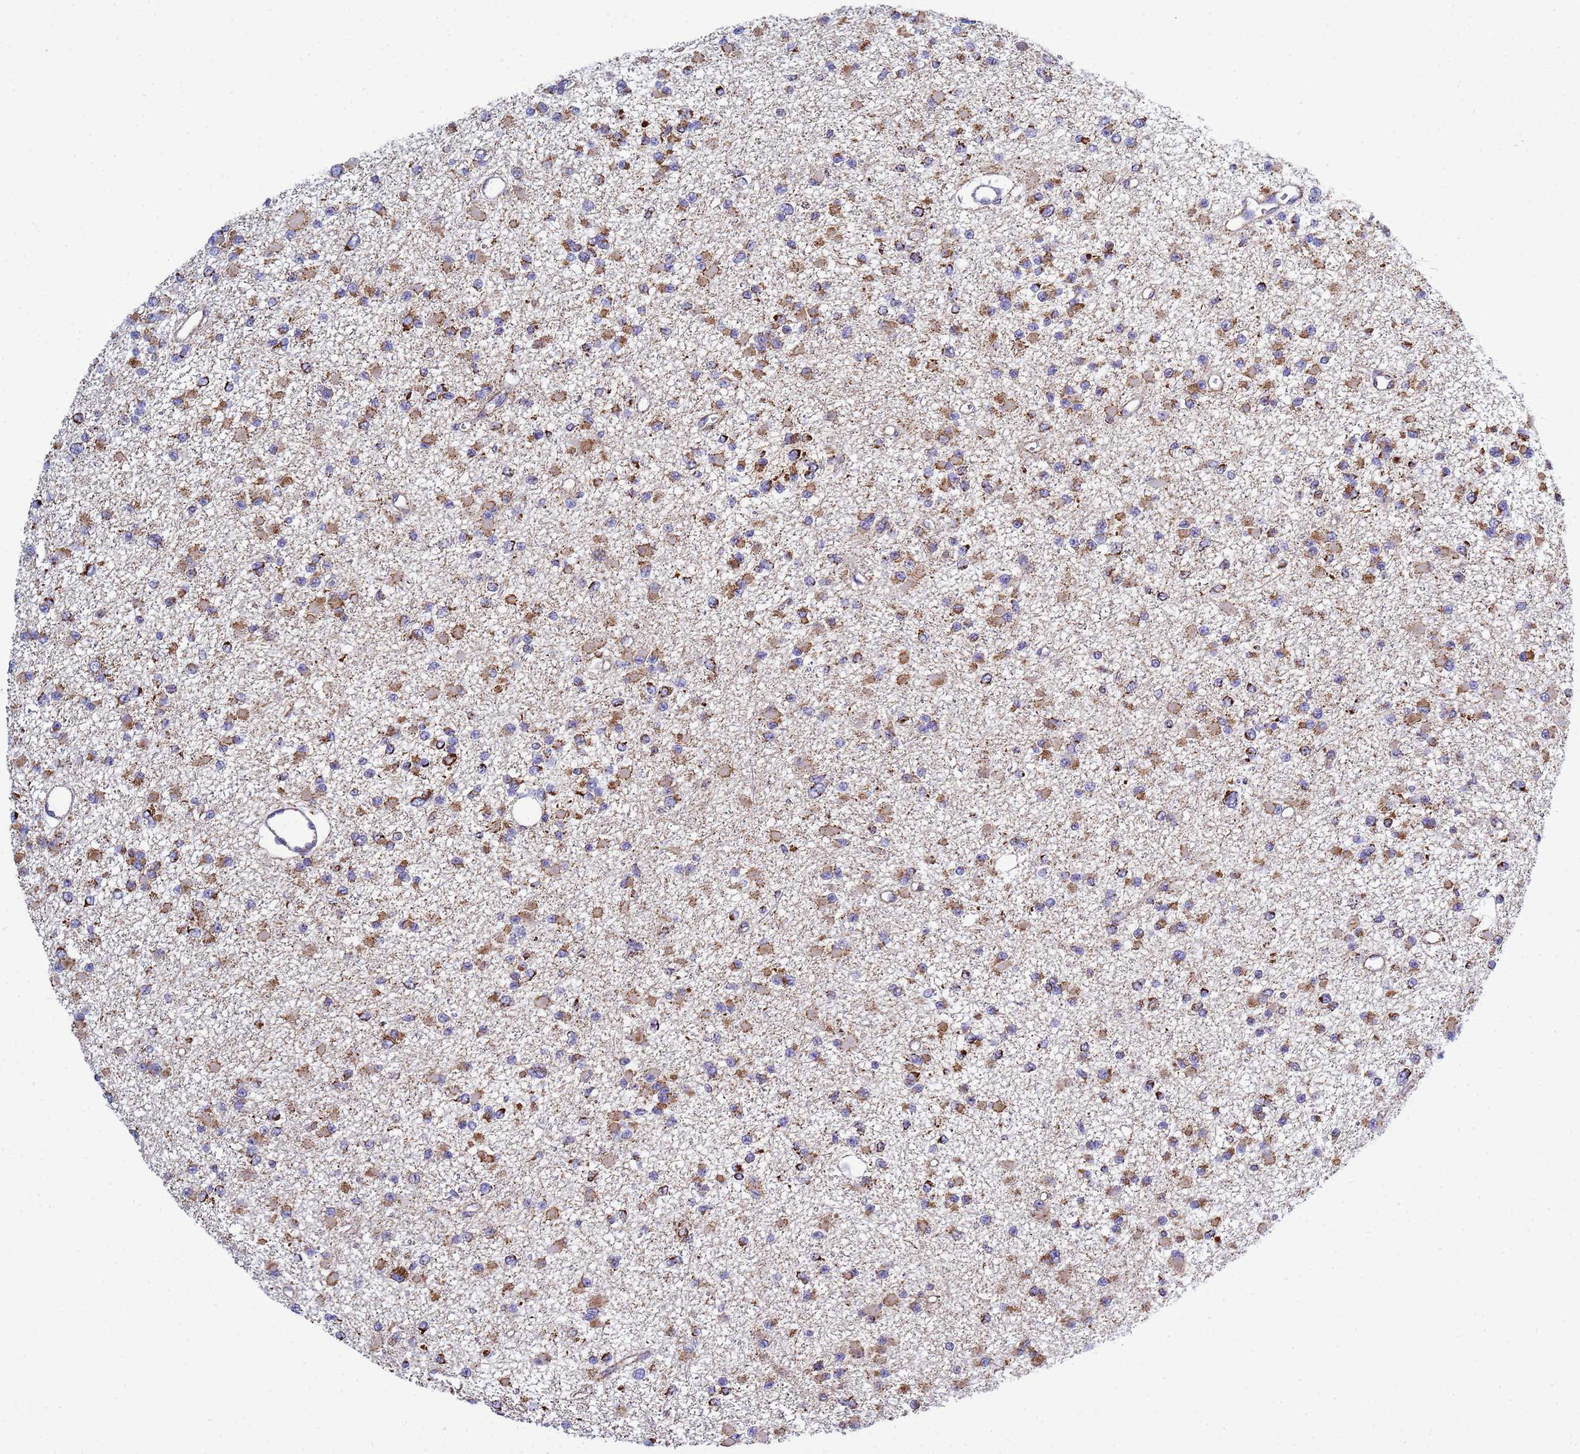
{"staining": {"intensity": "moderate", "quantity": ">75%", "location": "cytoplasmic/membranous"}, "tissue": "glioma", "cell_type": "Tumor cells", "image_type": "cancer", "snomed": [{"axis": "morphology", "description": "Glioma, malignant, Low grade"}, {"axis": "topography", "description": "Brain"}], "caption": "Tumor cells exhibit moderate cytoplasmic/membranous positivity in about >75% of cells in malignant glioma (low-grade).", "gene": "COQ4", "patient": {"sex": "female", "age": 22}}